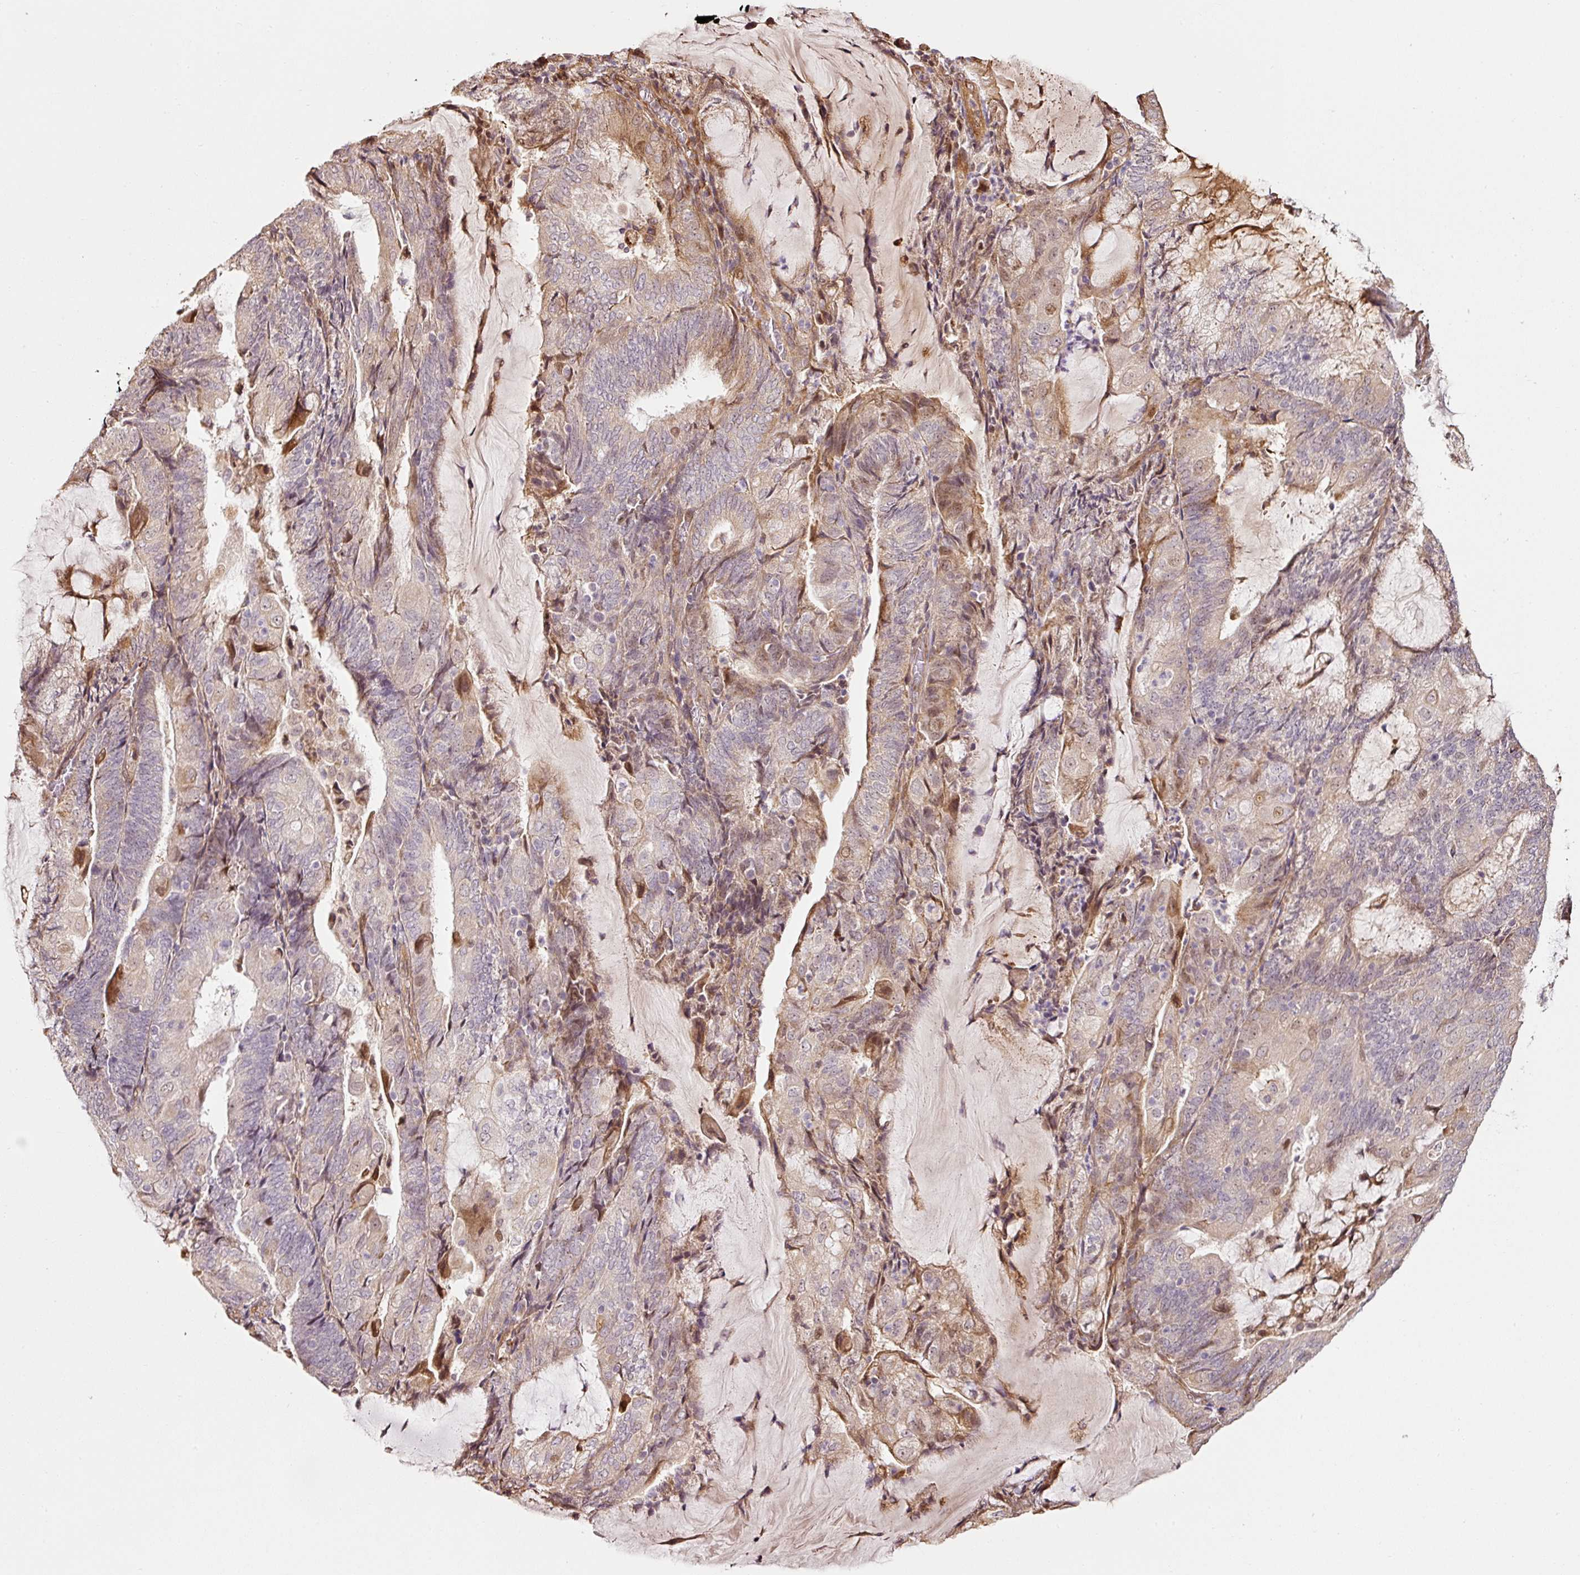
{"staining": {"intensity": "moderate", "quantity": "<25%", "location": "cytoplasmic/membranous"}, "tissue": "endometrial cancer", "cell_type": "Tumor cells", "image_type": "cancer", "snomed": [{"axis": "morphology", "description": "Adenocarcinoma, NOS"}, {"axis": "topography", "description": "Endometrium"}], "caption": "A high-resolution photomicrograph shows IHC staining of endometrial cancer (adenocarcinoma), which displays moderate cytoplasmic/membranous staining in about <25% of tumor cells.", "gene": "ETF1", "patient": {"sex": "female", "age": 81}}